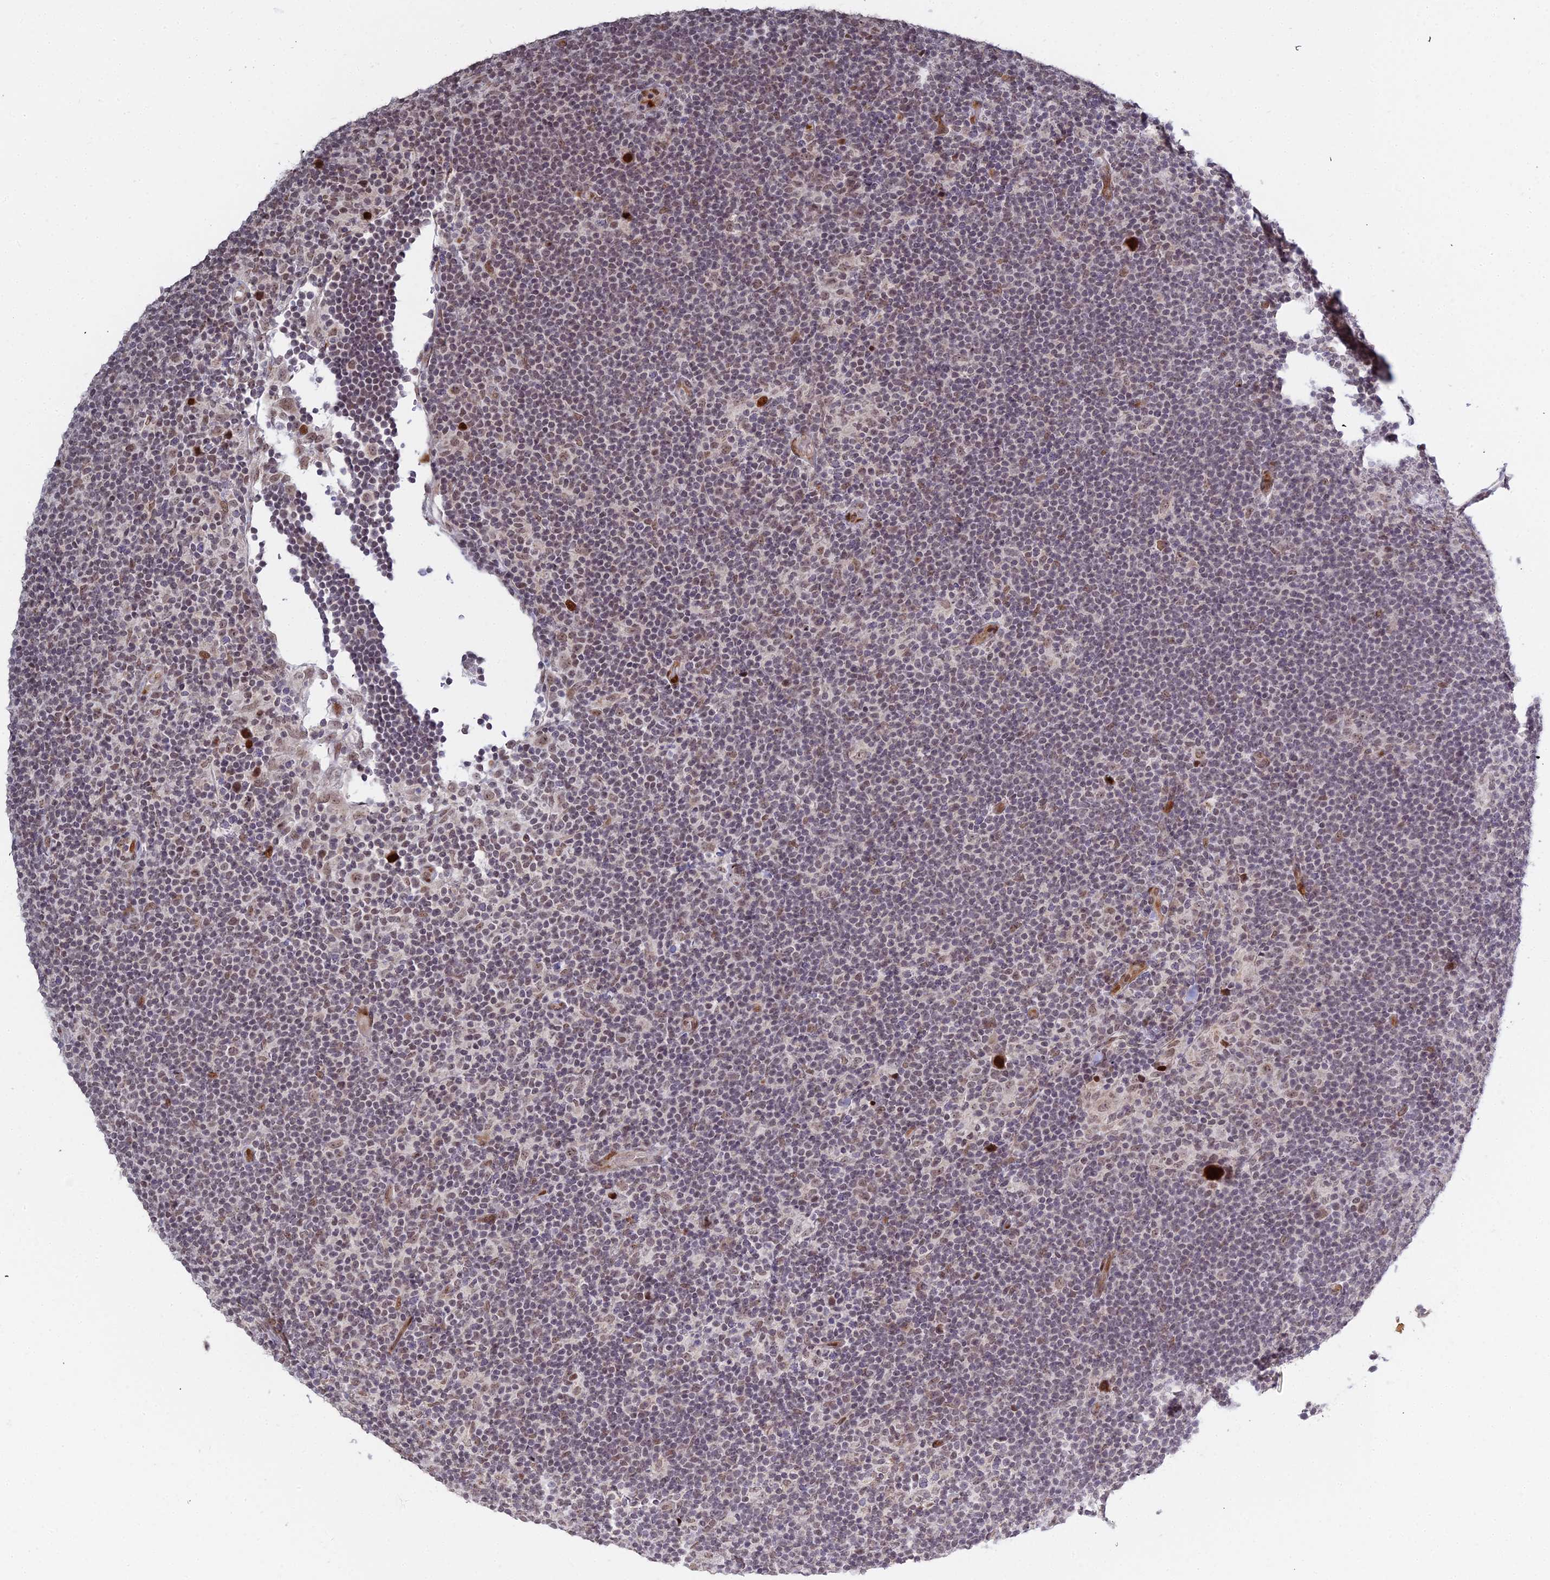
{"staining": {"intensity": "moderate", "quantity": ">75%", "location": "nuclear"}, "tissue": "lymphoma", "cell_type": "Tumor cells", "image_type": "cancer", "snomed": [{"axis": "morphology", "description": "Hodgkin's disease, NOS"}, {"axis": "topography", "description": "Lymph node"}], "caption": "Lymphoma stained for a protein displays moderate nuclear positivity in tumor cells.", "gene": "ABCA2", "patient": {"sex": "female", "age": 57}}